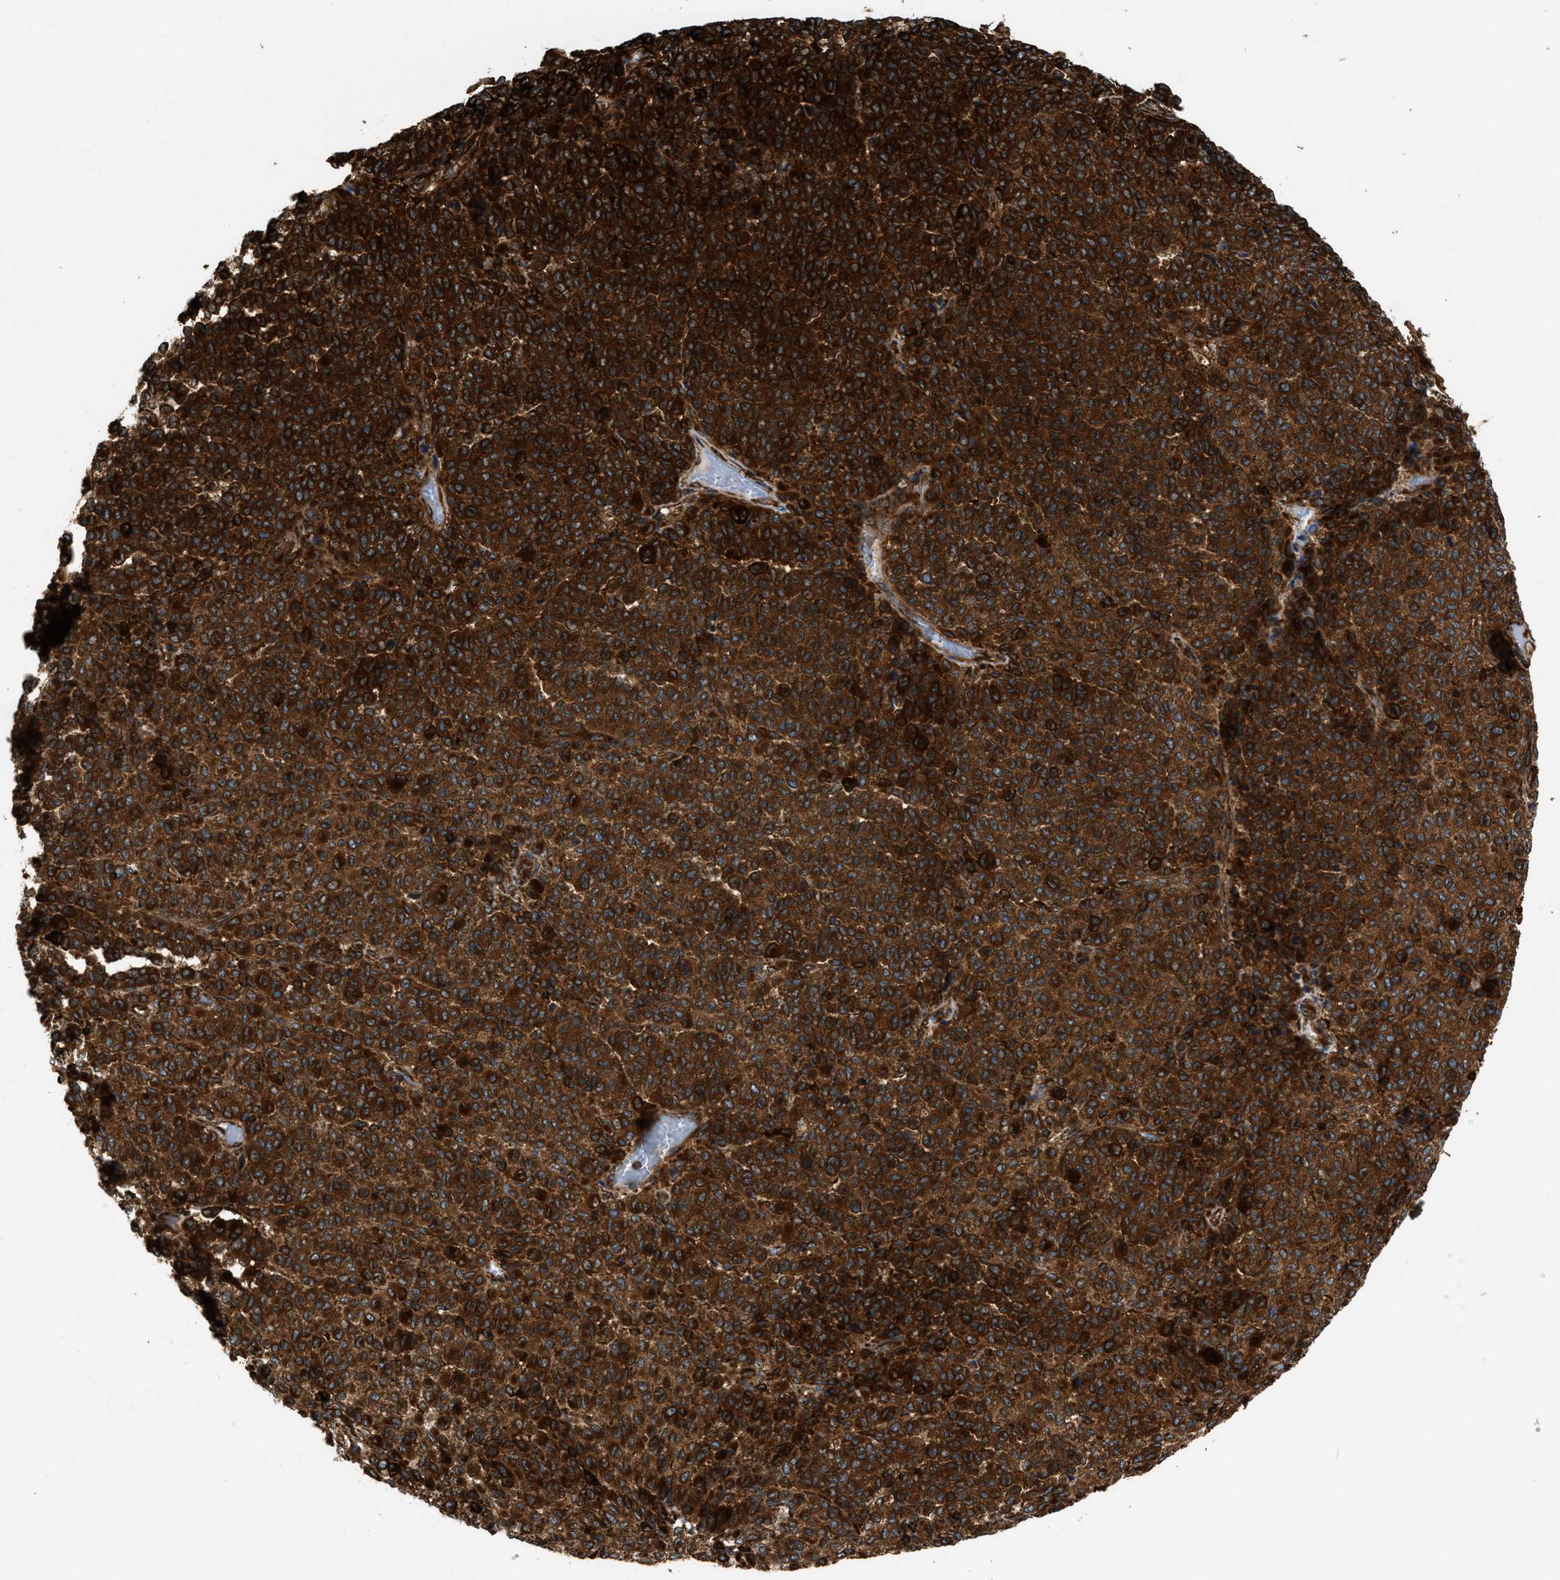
{"staining": {"intensity": "strong", "quantity": ">75%", "location": "cytoplasmic/membranous"}, "tissue": "melanoma", "cell_type": "Tumor cells", "image_type": "cancer", "snomed": [{"axis": "morphology", "description": "Malignant melanoma, Metastatic site"}, {"axis": "topography", "description": "Pancreas"}], "caption": "An image of melanoma stained for a protein displays strong cytoplasmic/membranous brown staining in tumor cells. Nuclei are stained in blue.", "gene": "EGLN1", "patient": {"sex": "female", "age": 30}}